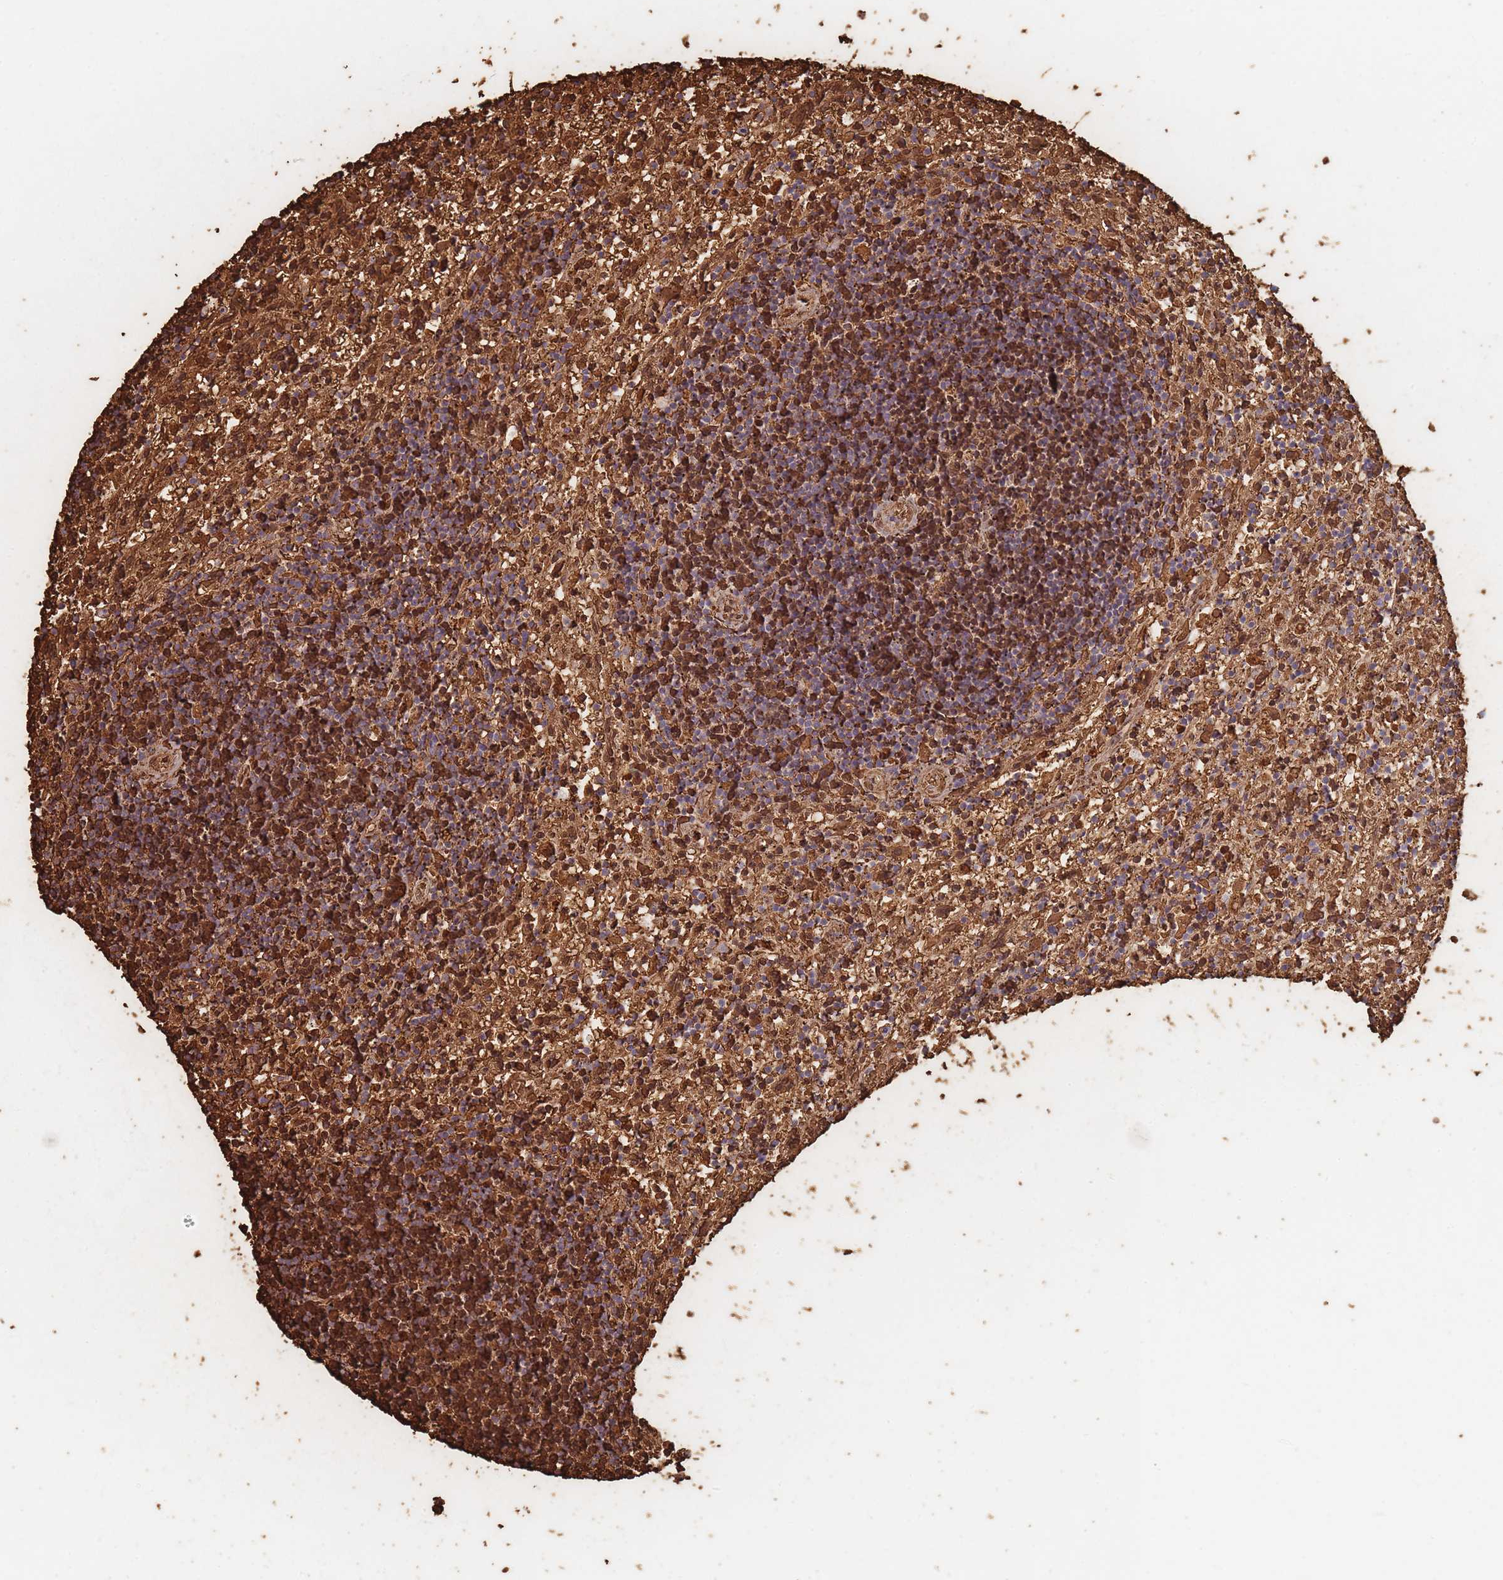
{"staining": {"intensity": "strong", "quantity": "25%-75%", "location": "cytoplasmic/membranous"}, "tissue": "lymphoma", "cell_type": "Tumor cells", "image_type": "cancer", "snomed": [{"axis": "morphology", "description": "Malignant lymphoma, non-Hodgkin's type, Low grade"}, {"axis": "topography", "description": "Spleen"}], "caption": "Human lymphoma stained with a protein marker displays strong staining in tumor cells.", "gene": "SLC2A6", "patient": {"sex": "male", "age": 76}}